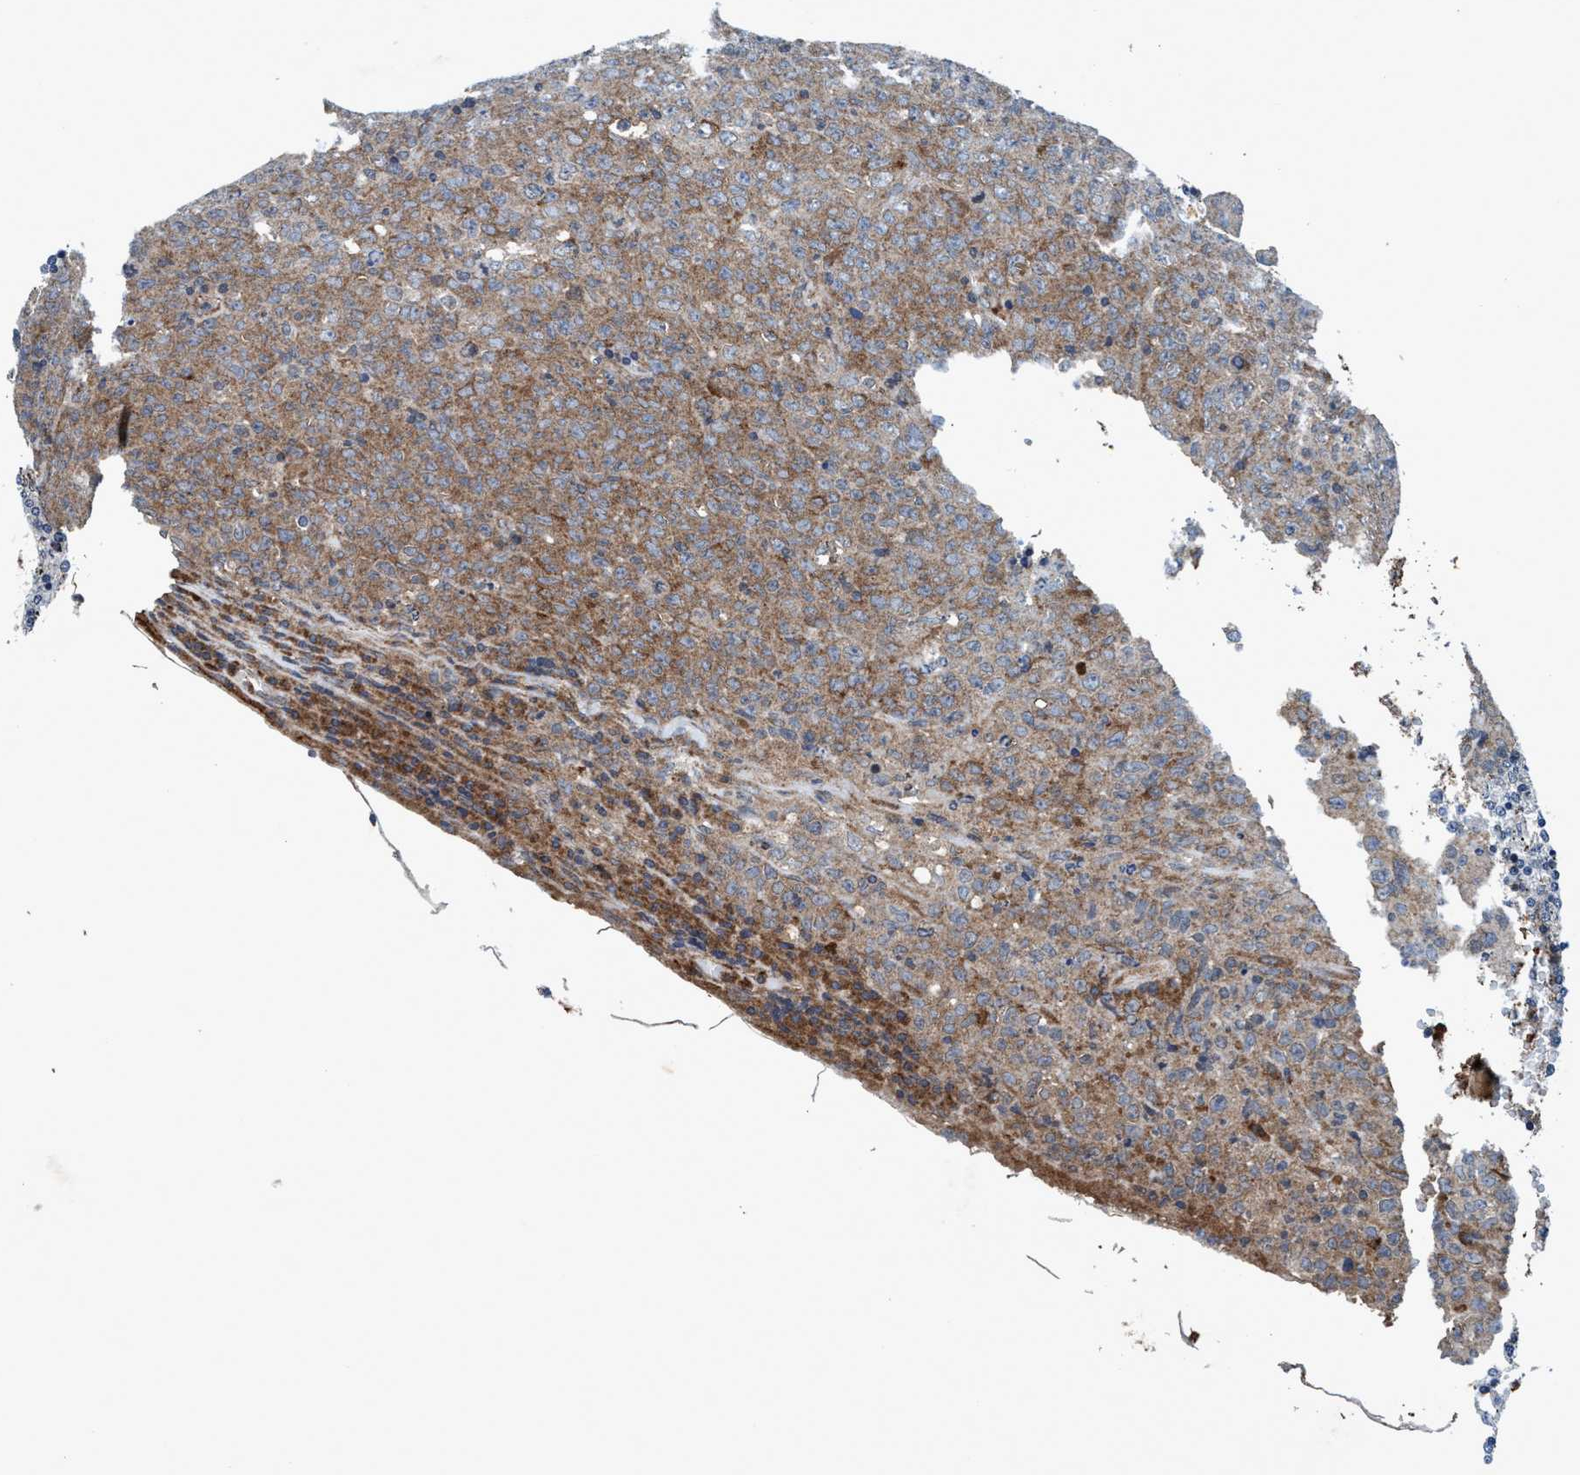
{"staining": {"intensity": "moderate", "quantity": "<25%", "location": "cytoplasmic/membranous"}, "tissue": "lymphoma", "cell_type": "Tumor cells", "image_type": "cancer", "snomed": [{"axis": "morphology", "description": "Malignant lymphoma, non-Hodgkin's type, High grade"}, {"axis": "topography", "description": "Tonsil"}], "caption": "A brown stain highlights moderate cytoplasmic/membranous positivity of a protein in lymphoma tumor cells.", "gene": "AKT1S1", "patient": {"sex": "female", "age": 36}}